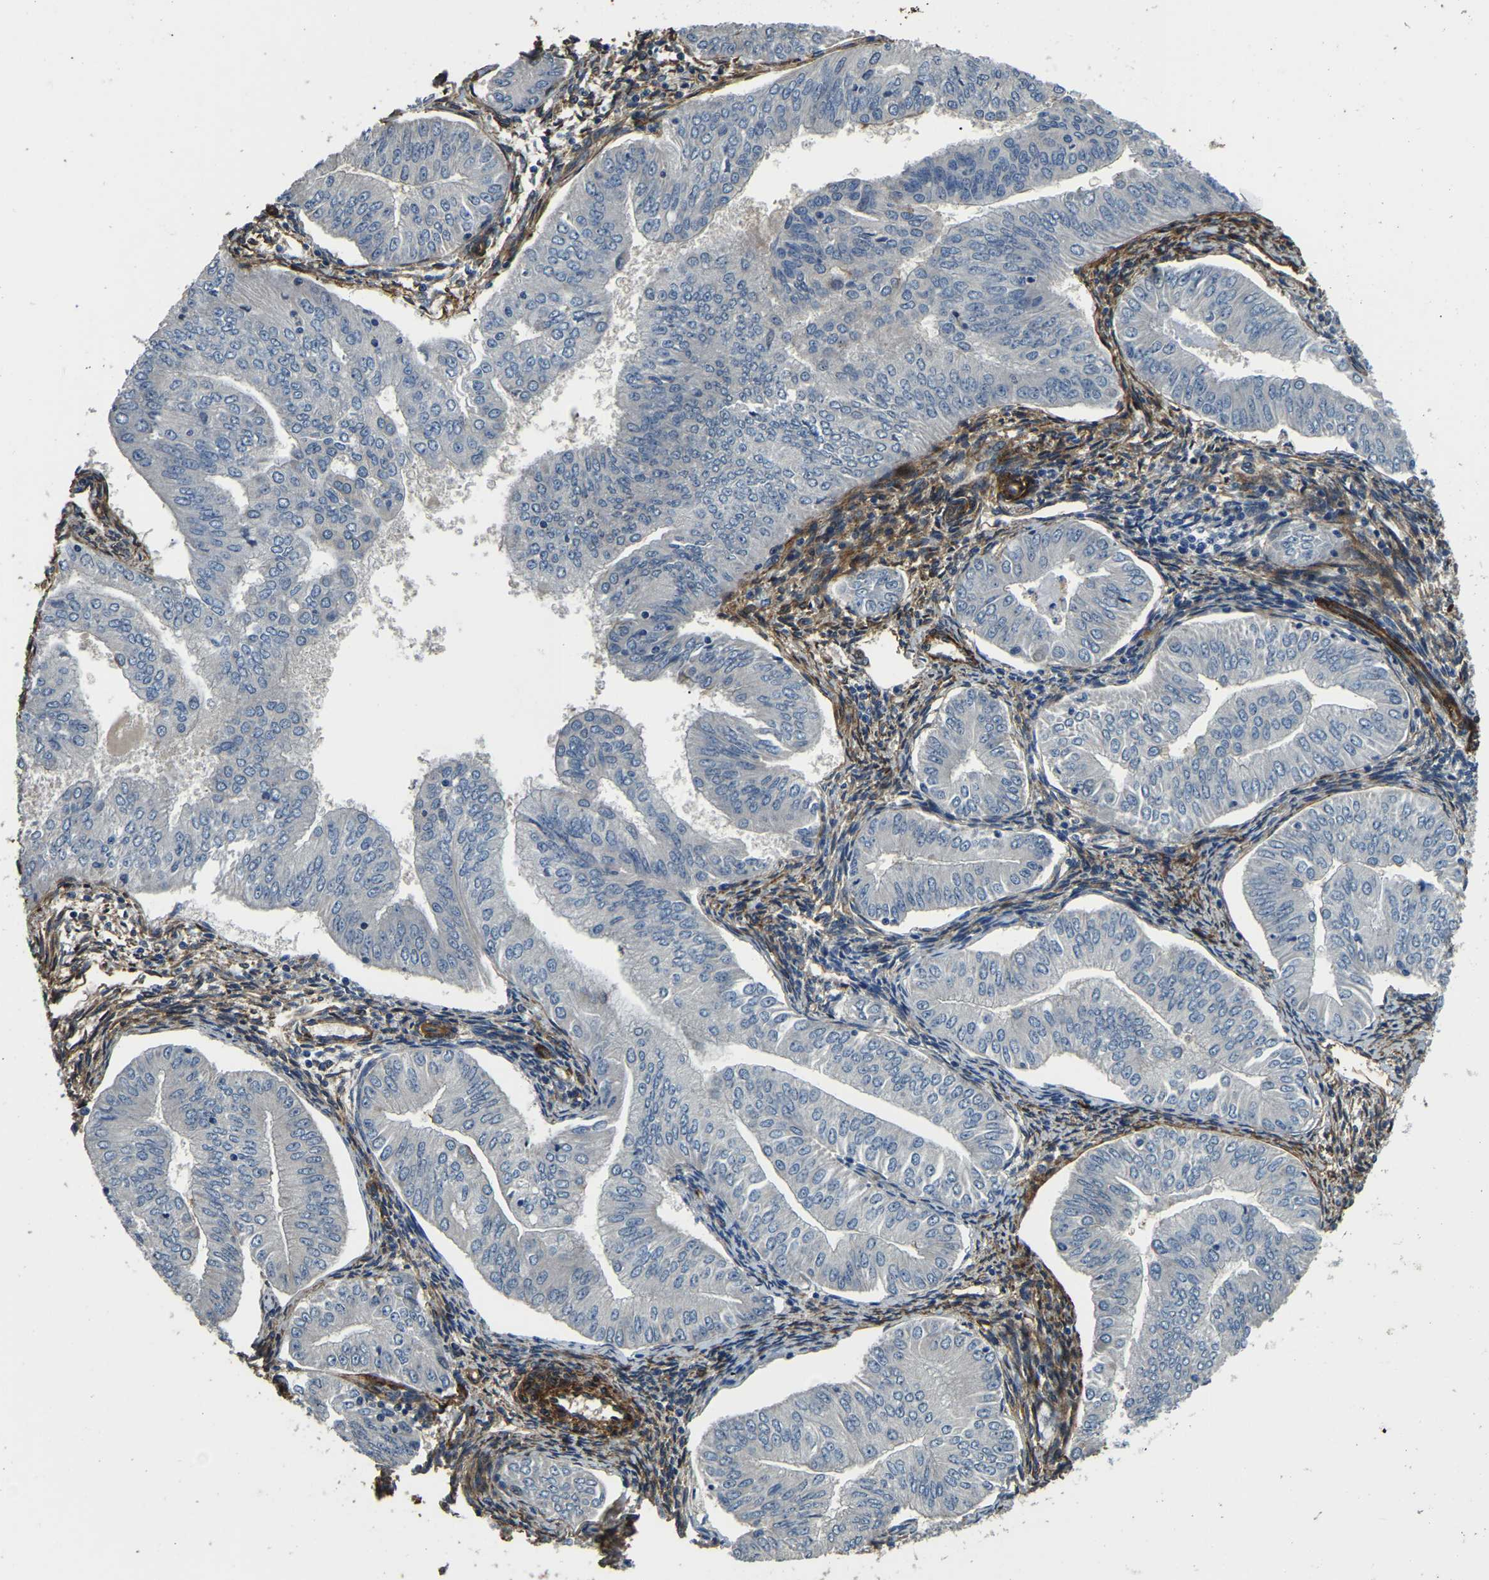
{"staining": {"intensity": "negative", "quantity": "none", "location": "none"}, "tissue": "endometrial cancer", "cell_type": "Tumor cells", "image_type": "cancer", "snomed": [{"axis": "morphology", "description": "Normal tissue, NOS"}, {"axis": "morphology", "description": "Adenocarcinoma, NOS"}, {"axis": "topography", "description": "Endometrium"}], "caption": "High magnification brightfield microscopy of endometrial cancer (adenocarcinoma) stained with DAB (3,3'-diaminobenzidine) (brown) and counterstained with hematoxylin (blue): tumor cells show no significant positivity.", "gene": "RNF39", "patient": {"sex": "female", "age": 53}}